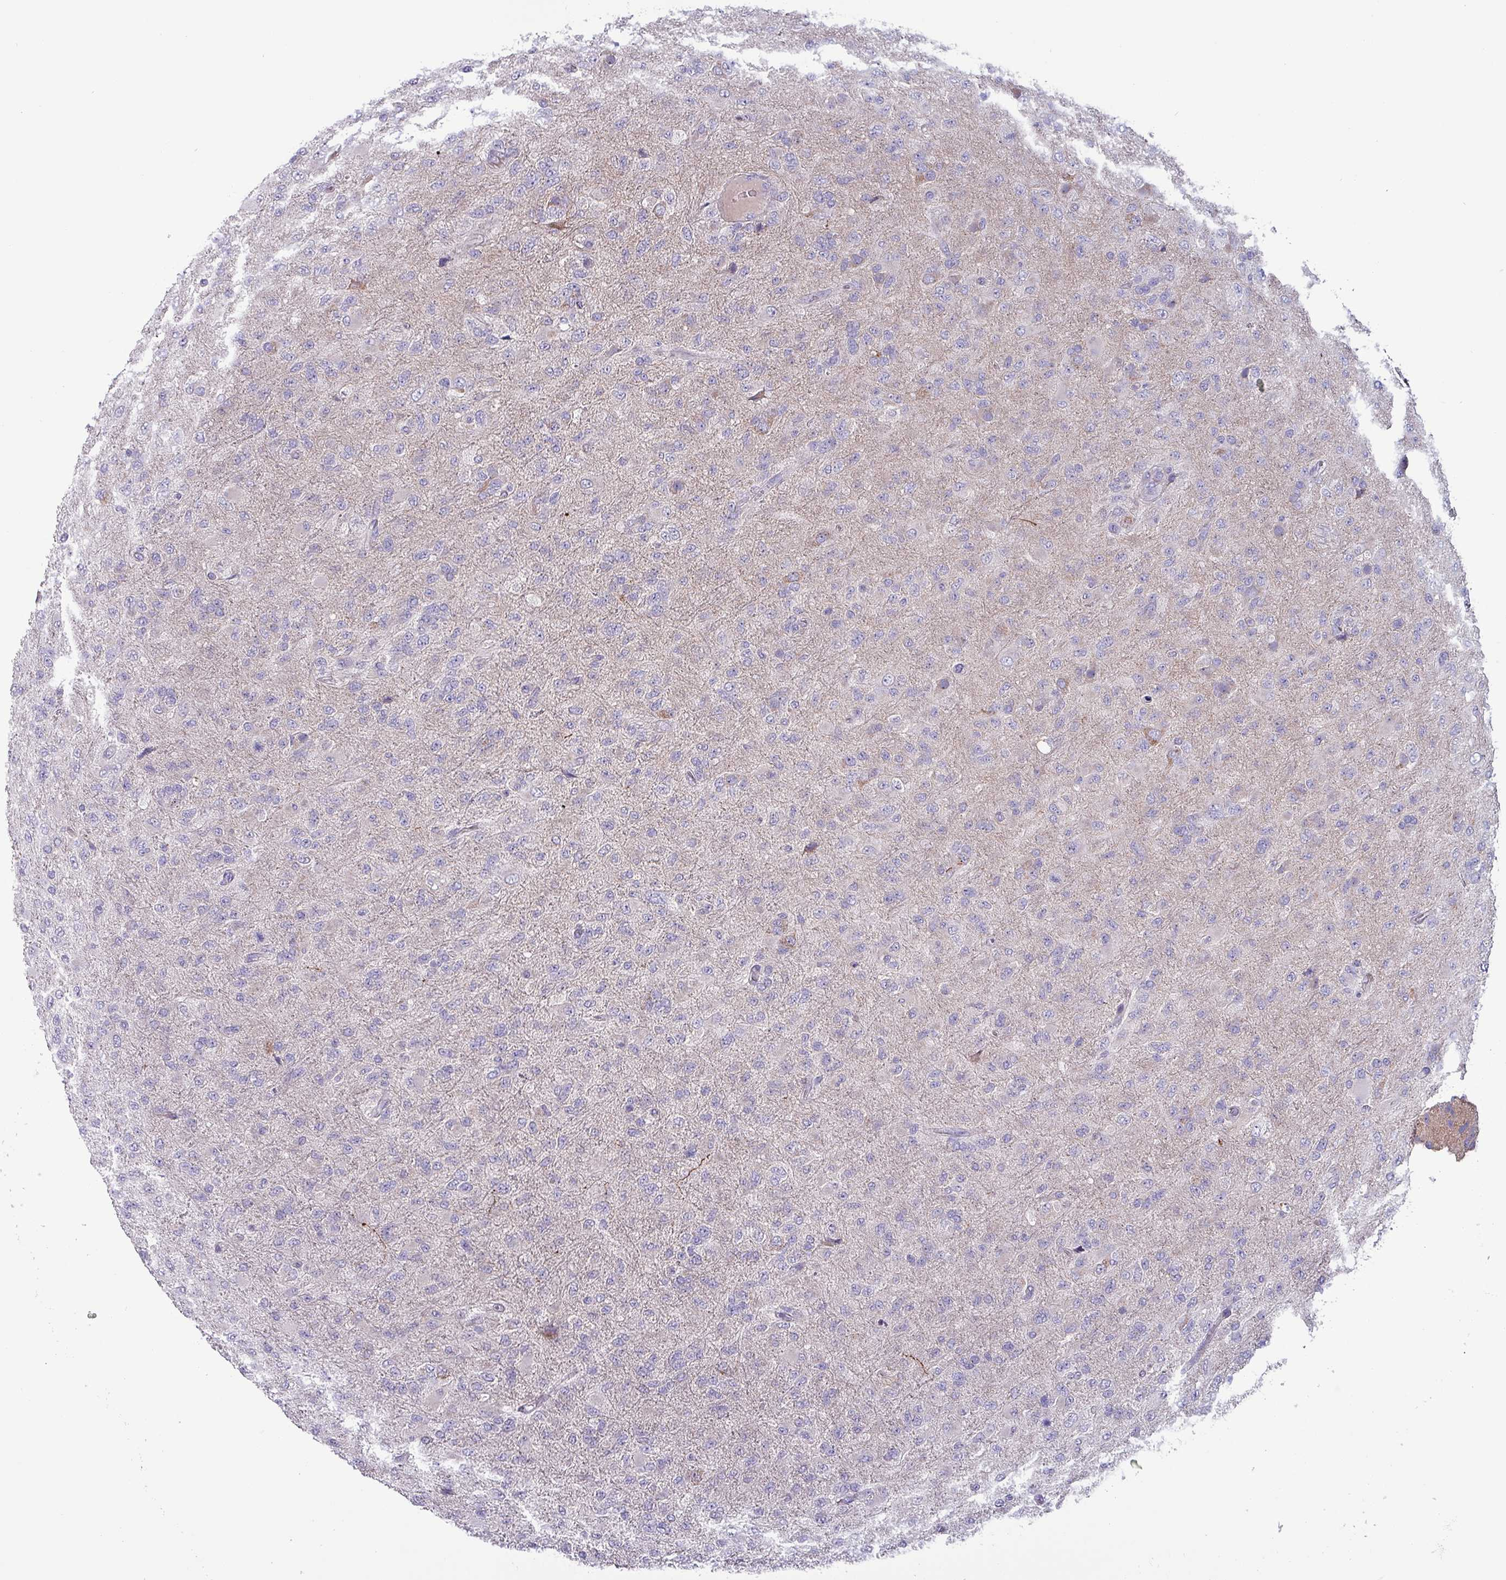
{"staining": {"intensity": "negative", "quantity": "none", "location": "none"}, "tissue": "glioma", "cell_type": "Tumor cells", "image_type": "cancer", "snomed": [{"axis": "morphology", "description": "Glioma, malignant, Low grade"}, {"axis": "topography", "description": "Brain"}], "caption": "Micrograph shows no protein expression in tumor cells of glioma tissue.", "gene": "HSD3B7", "patient": {"sex": "male", "age": 65}}